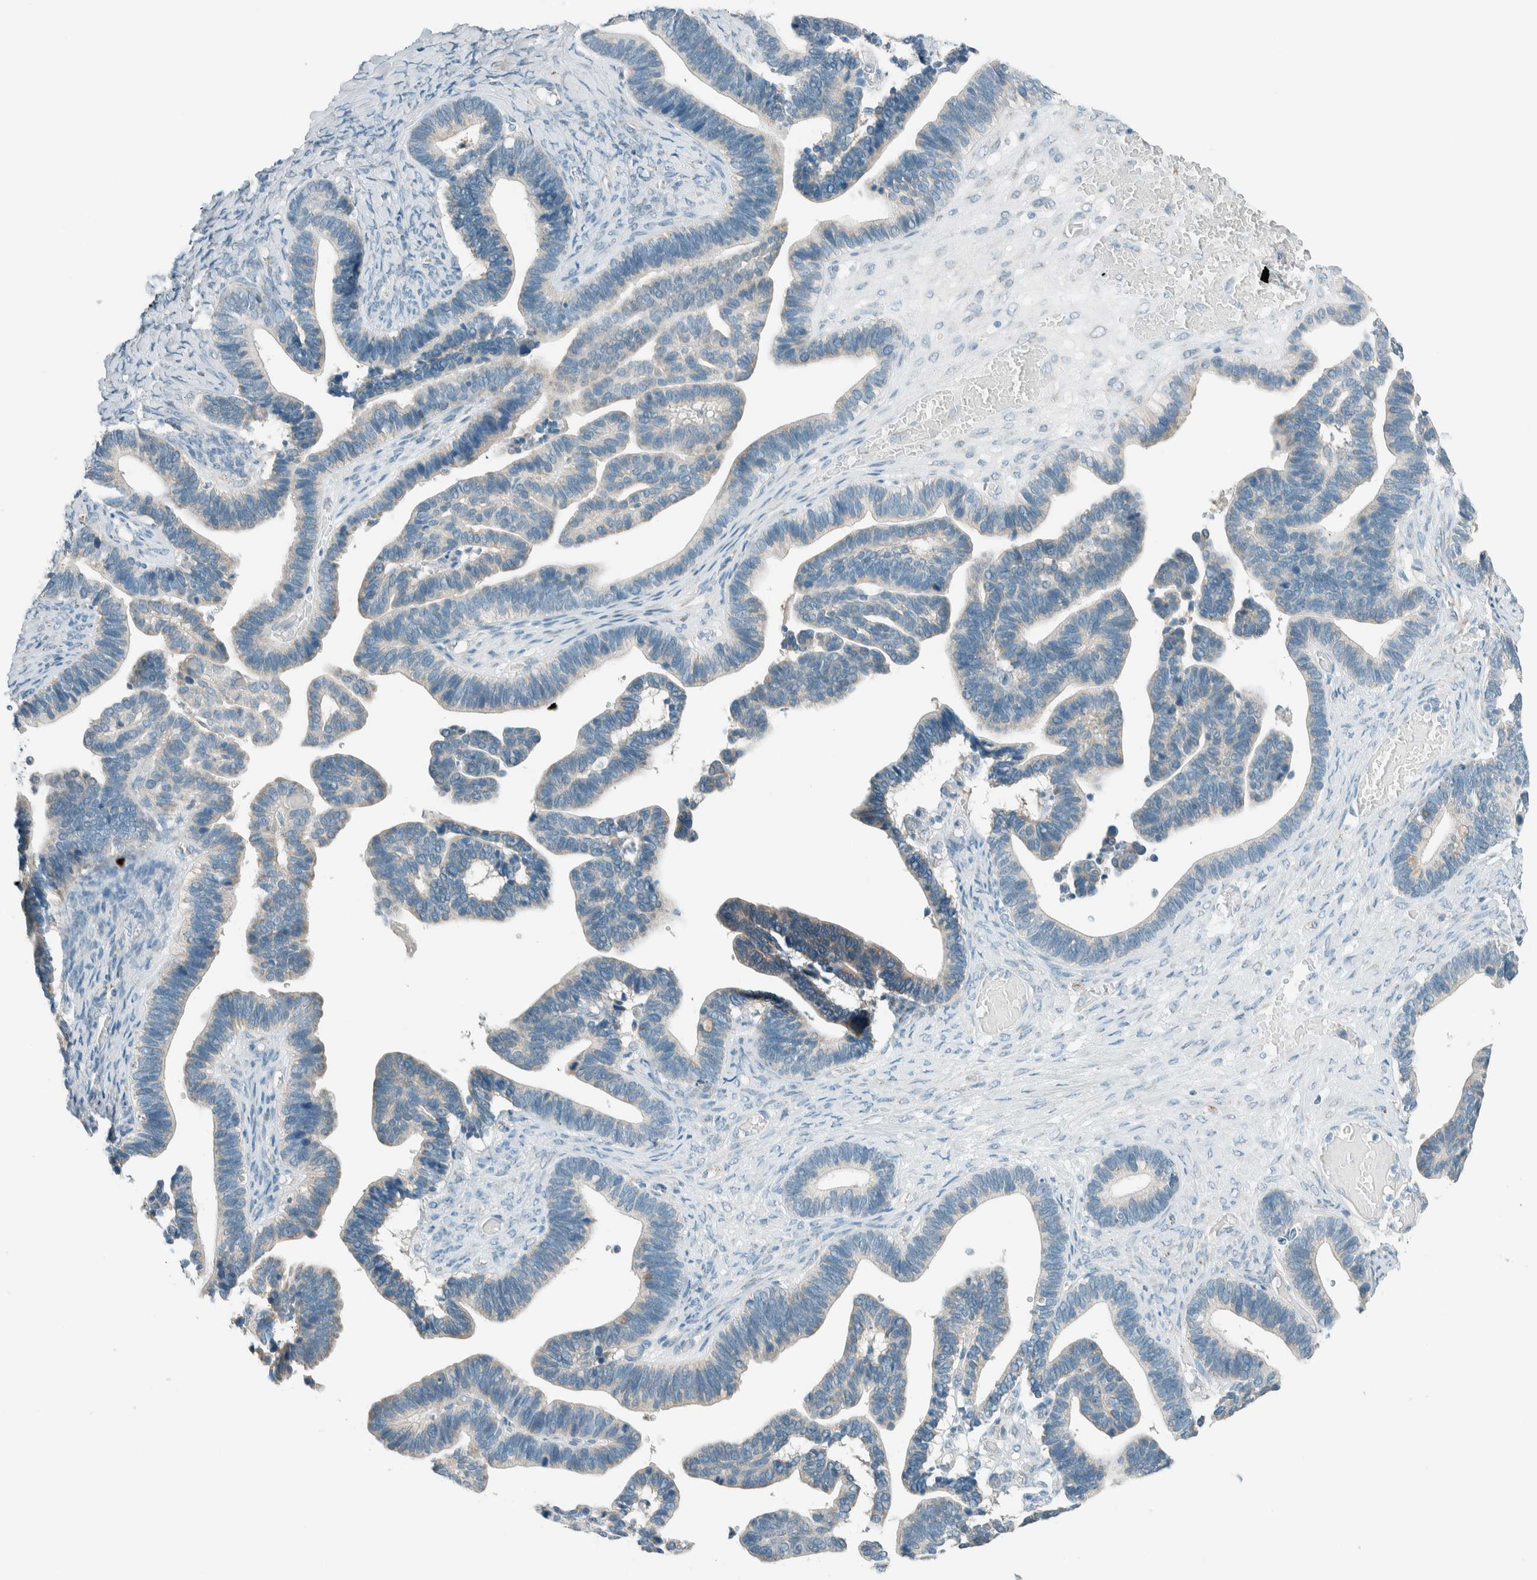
{"staining": {"intensity": "weak", "quantity": "<25%", "location": "cytoplasmic/membranous"}, "tissue": "ovarian cancer", "cell_type": "Tumor cells", "image_type": "cancer", "snomed": [{"axis": "morphology", "description": "Cystadenocarcinoma, serous, NOS"}, {"axis": "topography", "description": "Ovary"}], "caption": "The photomicrograph demonstrates no significant positivity in tumor cells of serous cystadenocarcinoma (ovarian).", "gene": "ALDH7A1", "patient": {"sex": "female", "age": 56}}